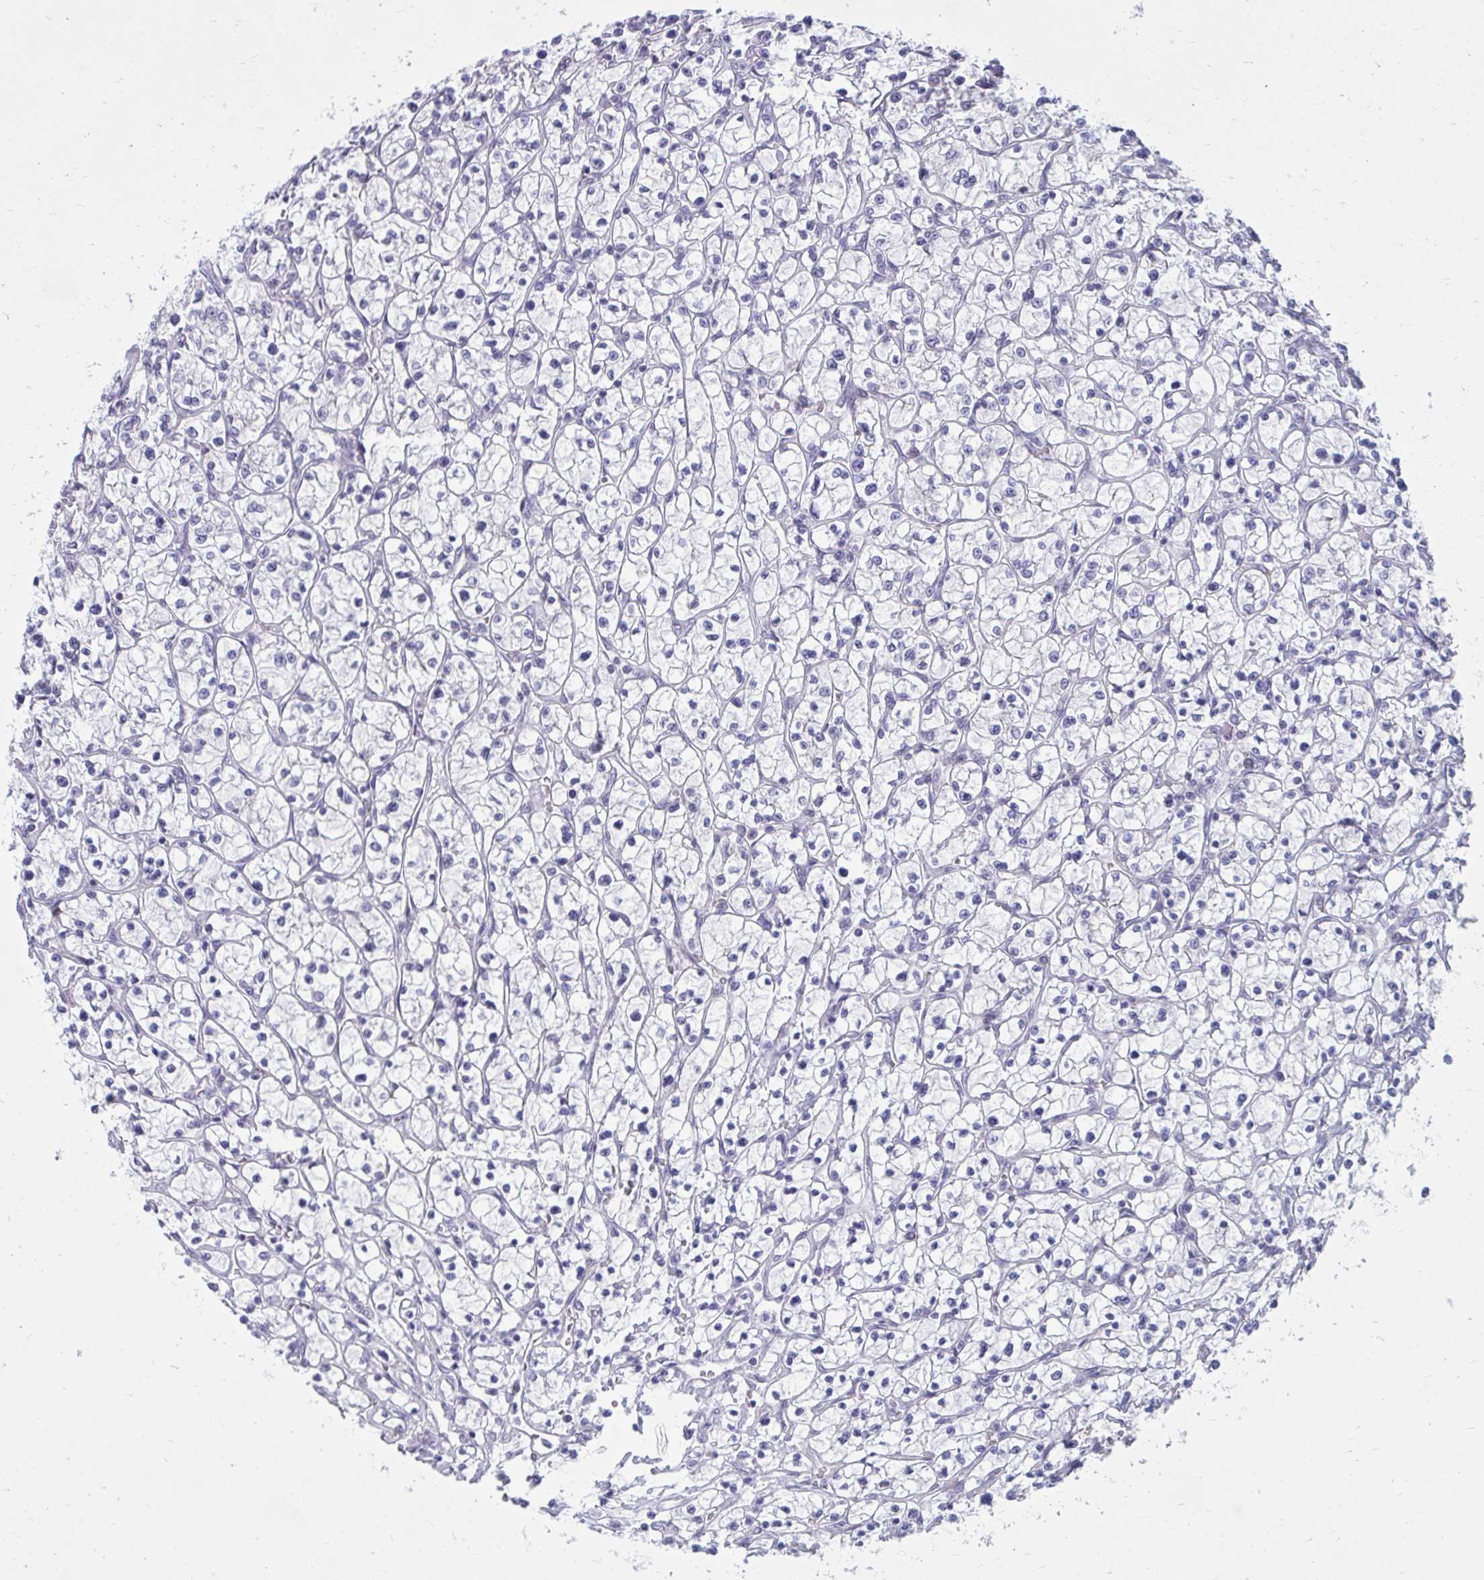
{"staining": {"intensity": "negative", "quantity": "none", "location": "none"}, "tissue": "renal cancer", "cell_type": "Tumor cells", "image_type": "cancer", "snomed": [{"axis": "morphology", "description": "Adenocarcinoma, NOS"}, {"axis": "topography", "description": "Kidney"}], "caption": "Renal cancer was stained to show a protein in brown. There is no significant positivity in tumor cells.", "gene": "PROSER1", "patient": {"sex": "female", "age": 64}}